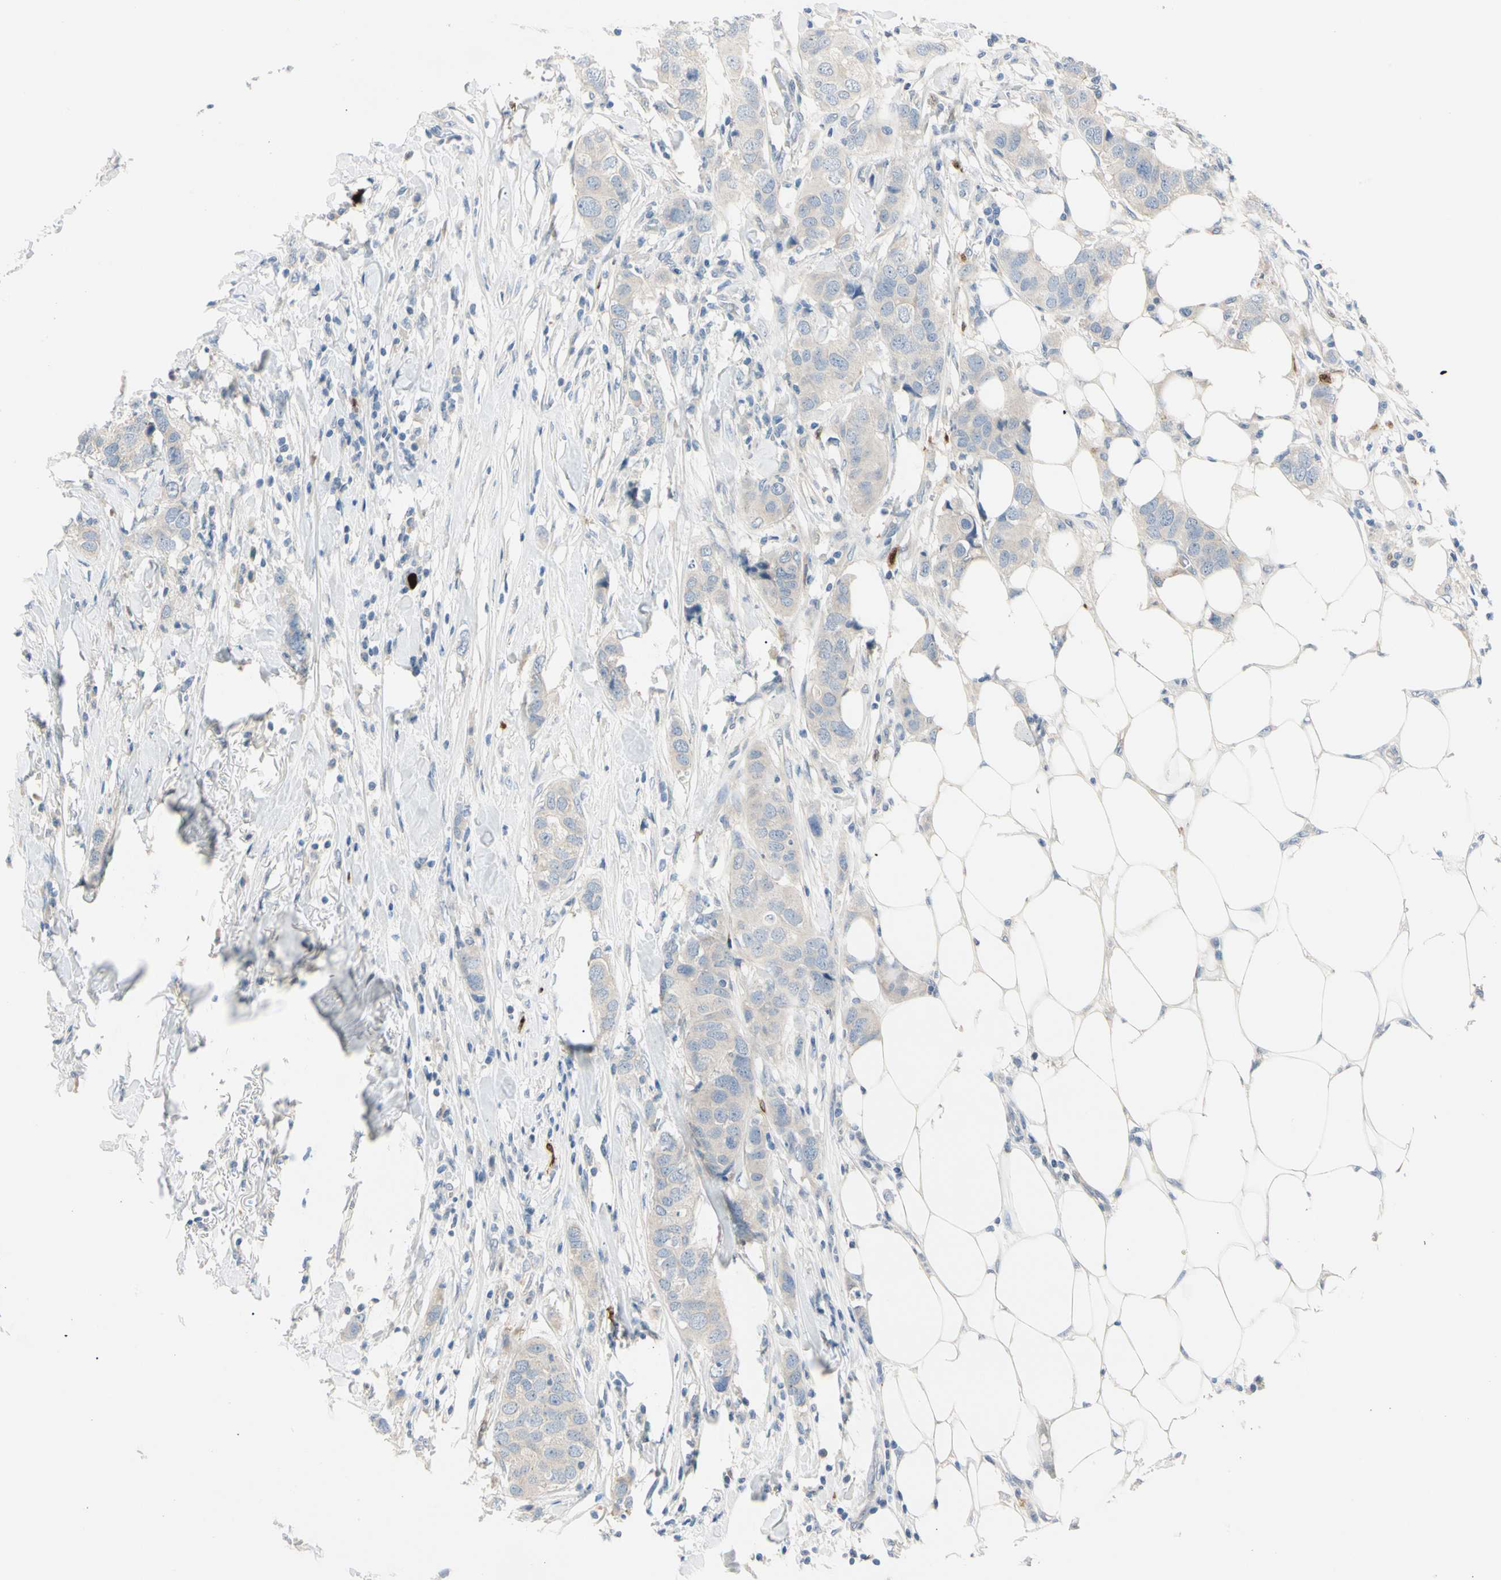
{"staining": {"intensity": "weak", "quantity": "<25%", "location": "cytoplasmic/membranous"}, "tissue": "breast cancer", "cell_type": "Tumor cells", "image_type": "cancer", "snomed": [{"axis": "morphology", "description": "Duct carcinoma"}, {"axis": "topography", "description": "Breast"}], "caption": "Tumor cells are negative for brown protein staining in breast infiltrating ductal carcinoma. Brightfield microscopy of immunohistochemistry (IHC) stained with DAB (3,3'-diaminobenzidine) (brown) and hematoxylin (blue), captured at high magnification.", "gene": "TRAF5", "patient": {"sex": "female", "age": 50}}